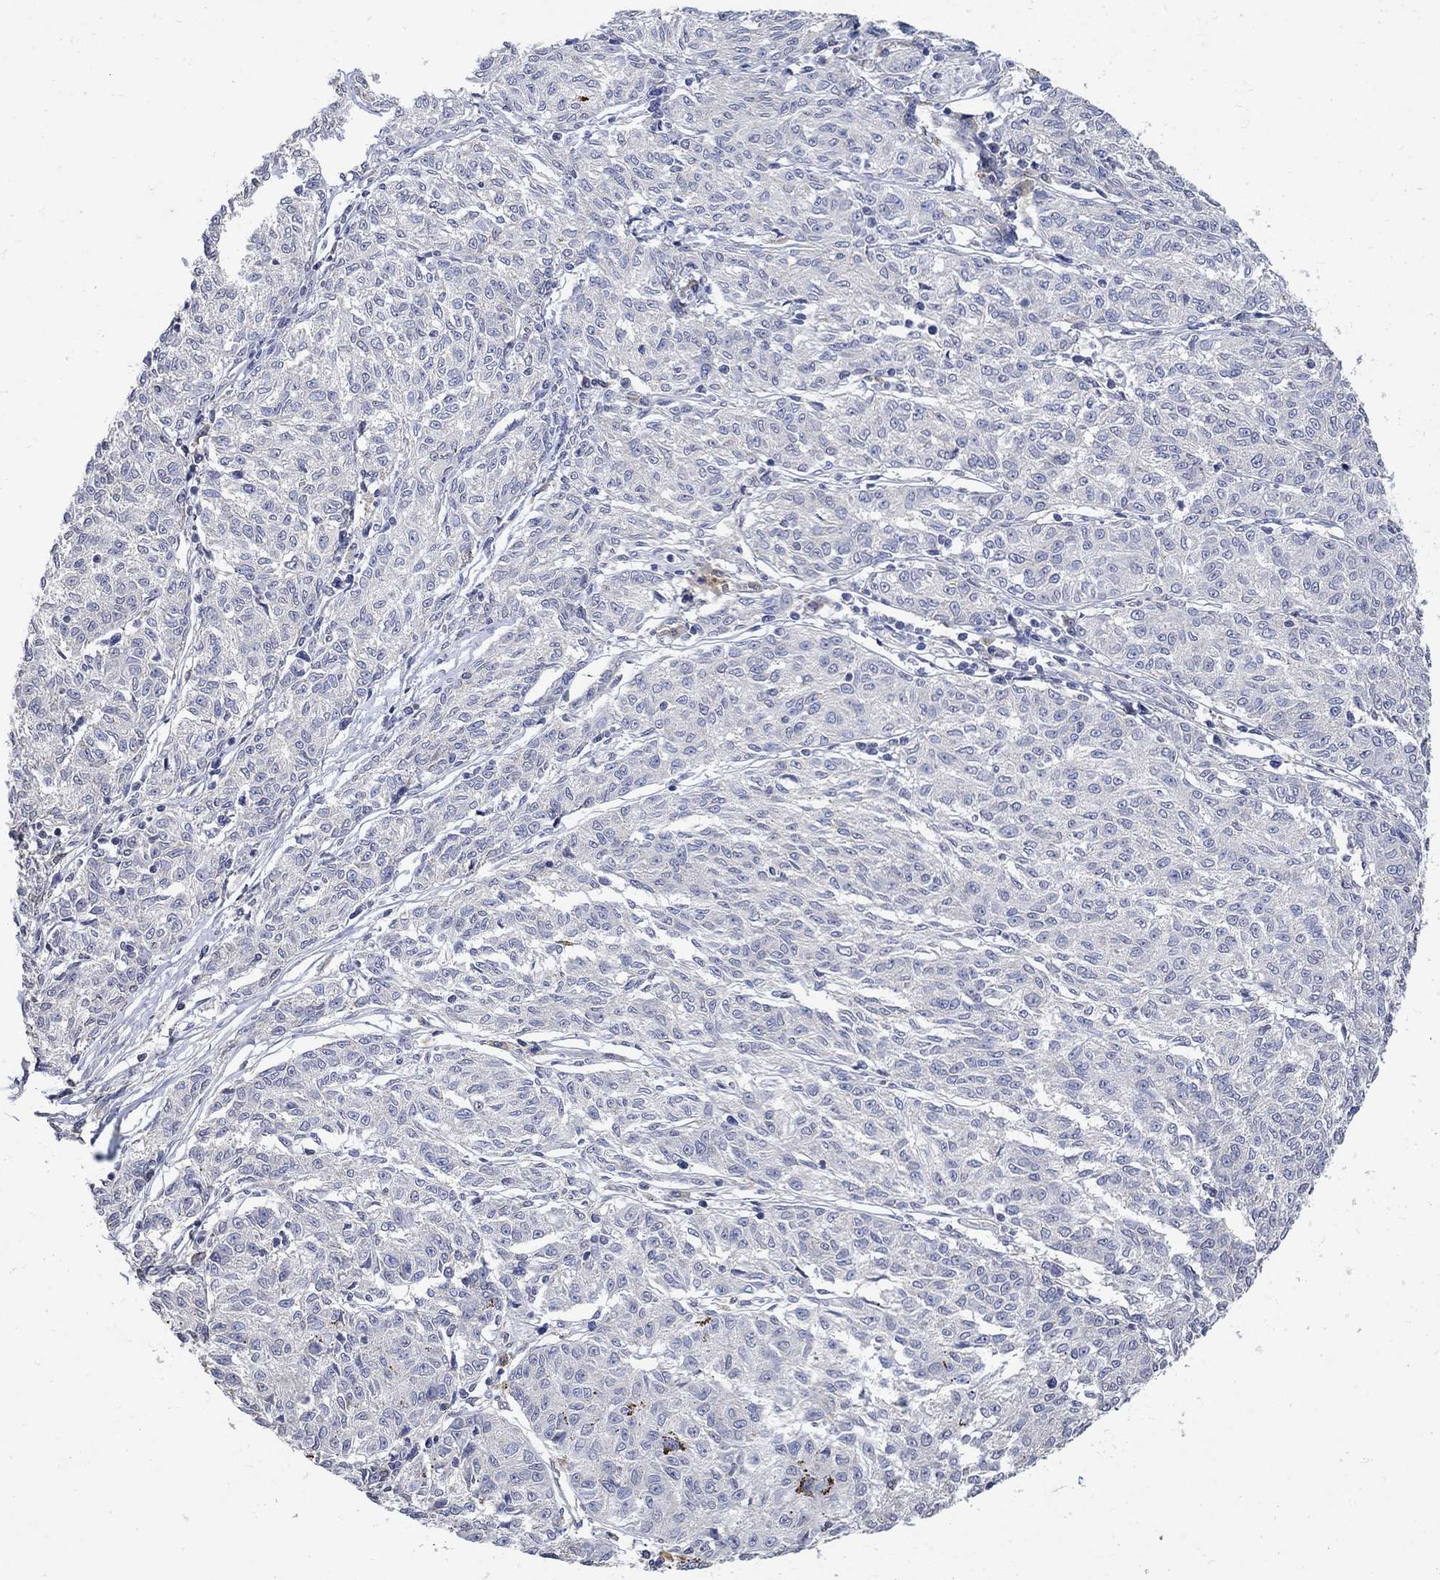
{"staining": {"intensity": "negative", "quantity": "none", "location": "none"}, "tissue": "melanoma", "cell_type": "Tumor cells", "image_type": "cancer", "snomed": [{"axis": "morphology", "description": "Malignant melanoma, NOS"}, {"axis": "topography", "description": "Skin"}], "caption": "This is an immunohistochemistry (IHC) micrograph of human melanoma. There is no positivity in tumor cells.", "gene": "TMEM169", "patient": {"sex": "female", "age": 72}}